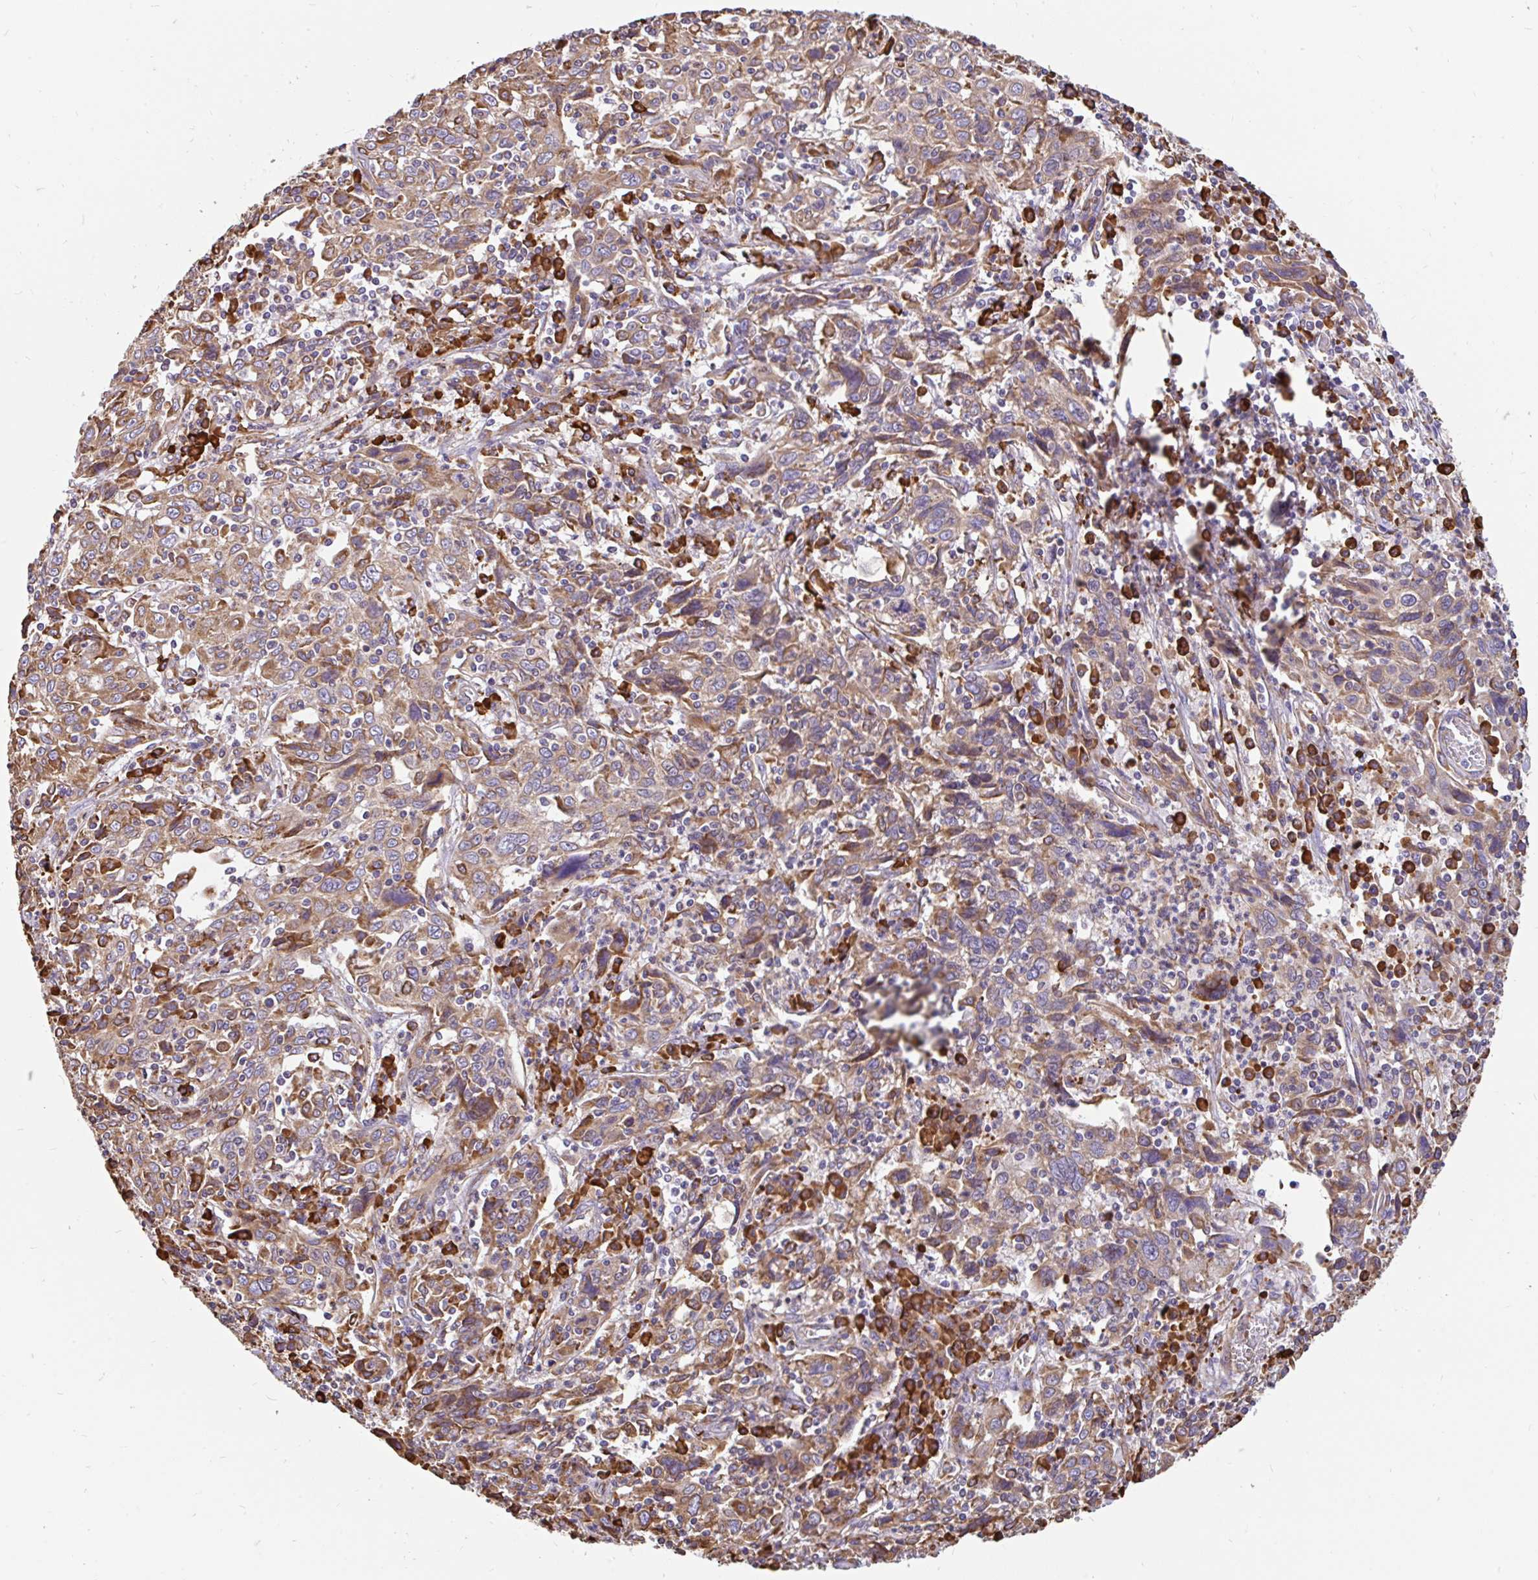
{"staining": {"intensity": "moderate", "quantity": "25%-75%", "location": "cytoplasmic/membranous"}, "tissue": "cervical cancer", "cell_type": "Tumor cells", "image_type": "cancer", "snomed": [{"axis": "morphology", "description": "Squamous cell carcinoma, NOS"}, {"axis": "topography", "description": "Cervix"}], "caption": "About 25%-75% of tumor cells in human squamous cell carcinoma (cervical) reveal moderate cytoplasmic/membranous protein positivity as visualized by brown immunohistochemical staining.", "gene": "EML5", "patient": {"sex": "female", "age": 46}}